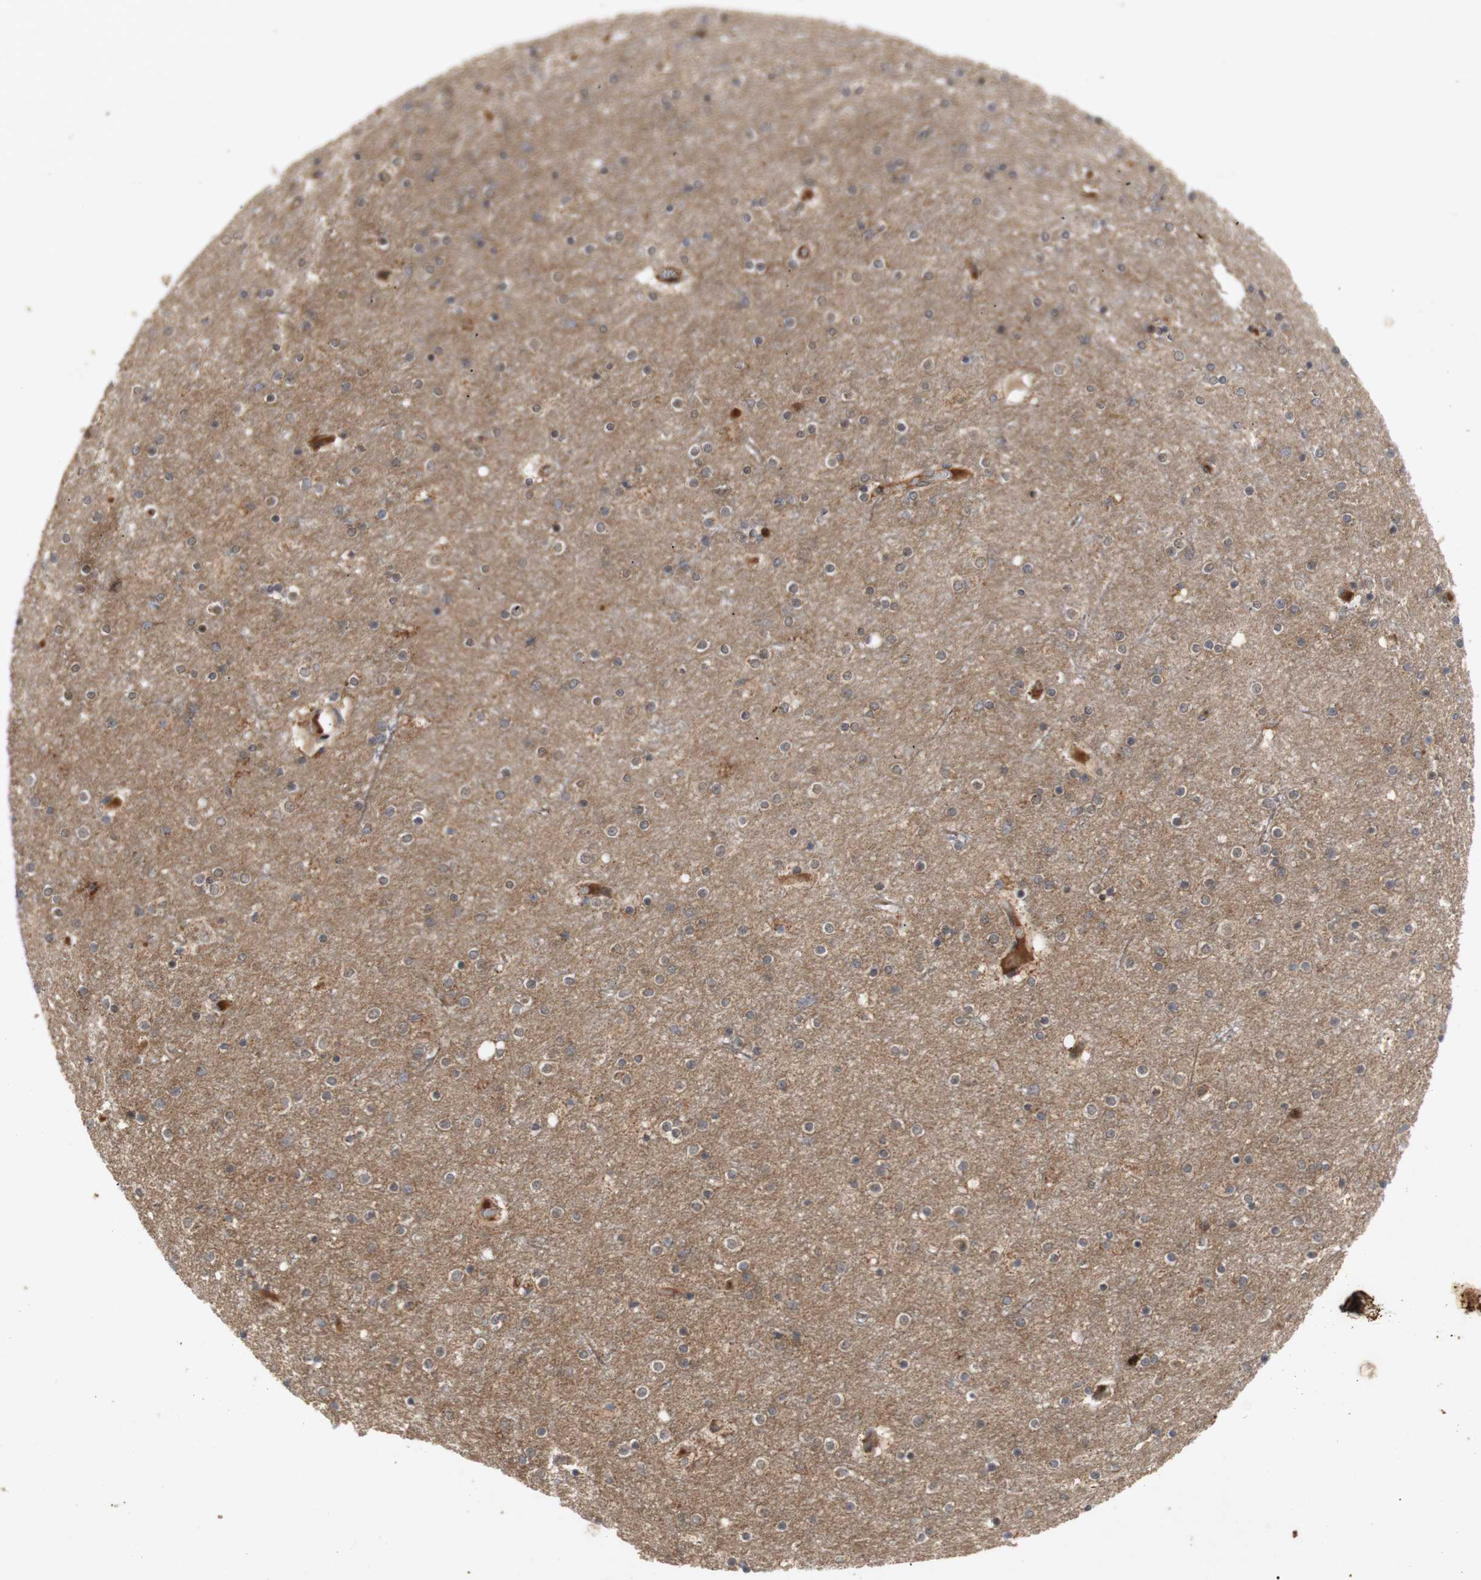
{"staining": {"intensity": "strong", "quantity": "25%-75%", "location": "cytoplasmic/membranous"}, "tissue": "cerebral cortex", "cell_type": "Endothelial cells", "image_type": "normal", "snomed": [{"axis": "morphology", "description": "Normal tissue, NOS"}, {"axis": "topography", "description": "Cerebral cortex"}], "caption": "Strong cytoplasmic/membranous staining for a protein is appreciated in about 25%-75% of endothelial cells of unremarkable cerebral cortex using immunohistochemistry.", "gene": "PKN1", "patient": {"sex": "female", "age": 54}}